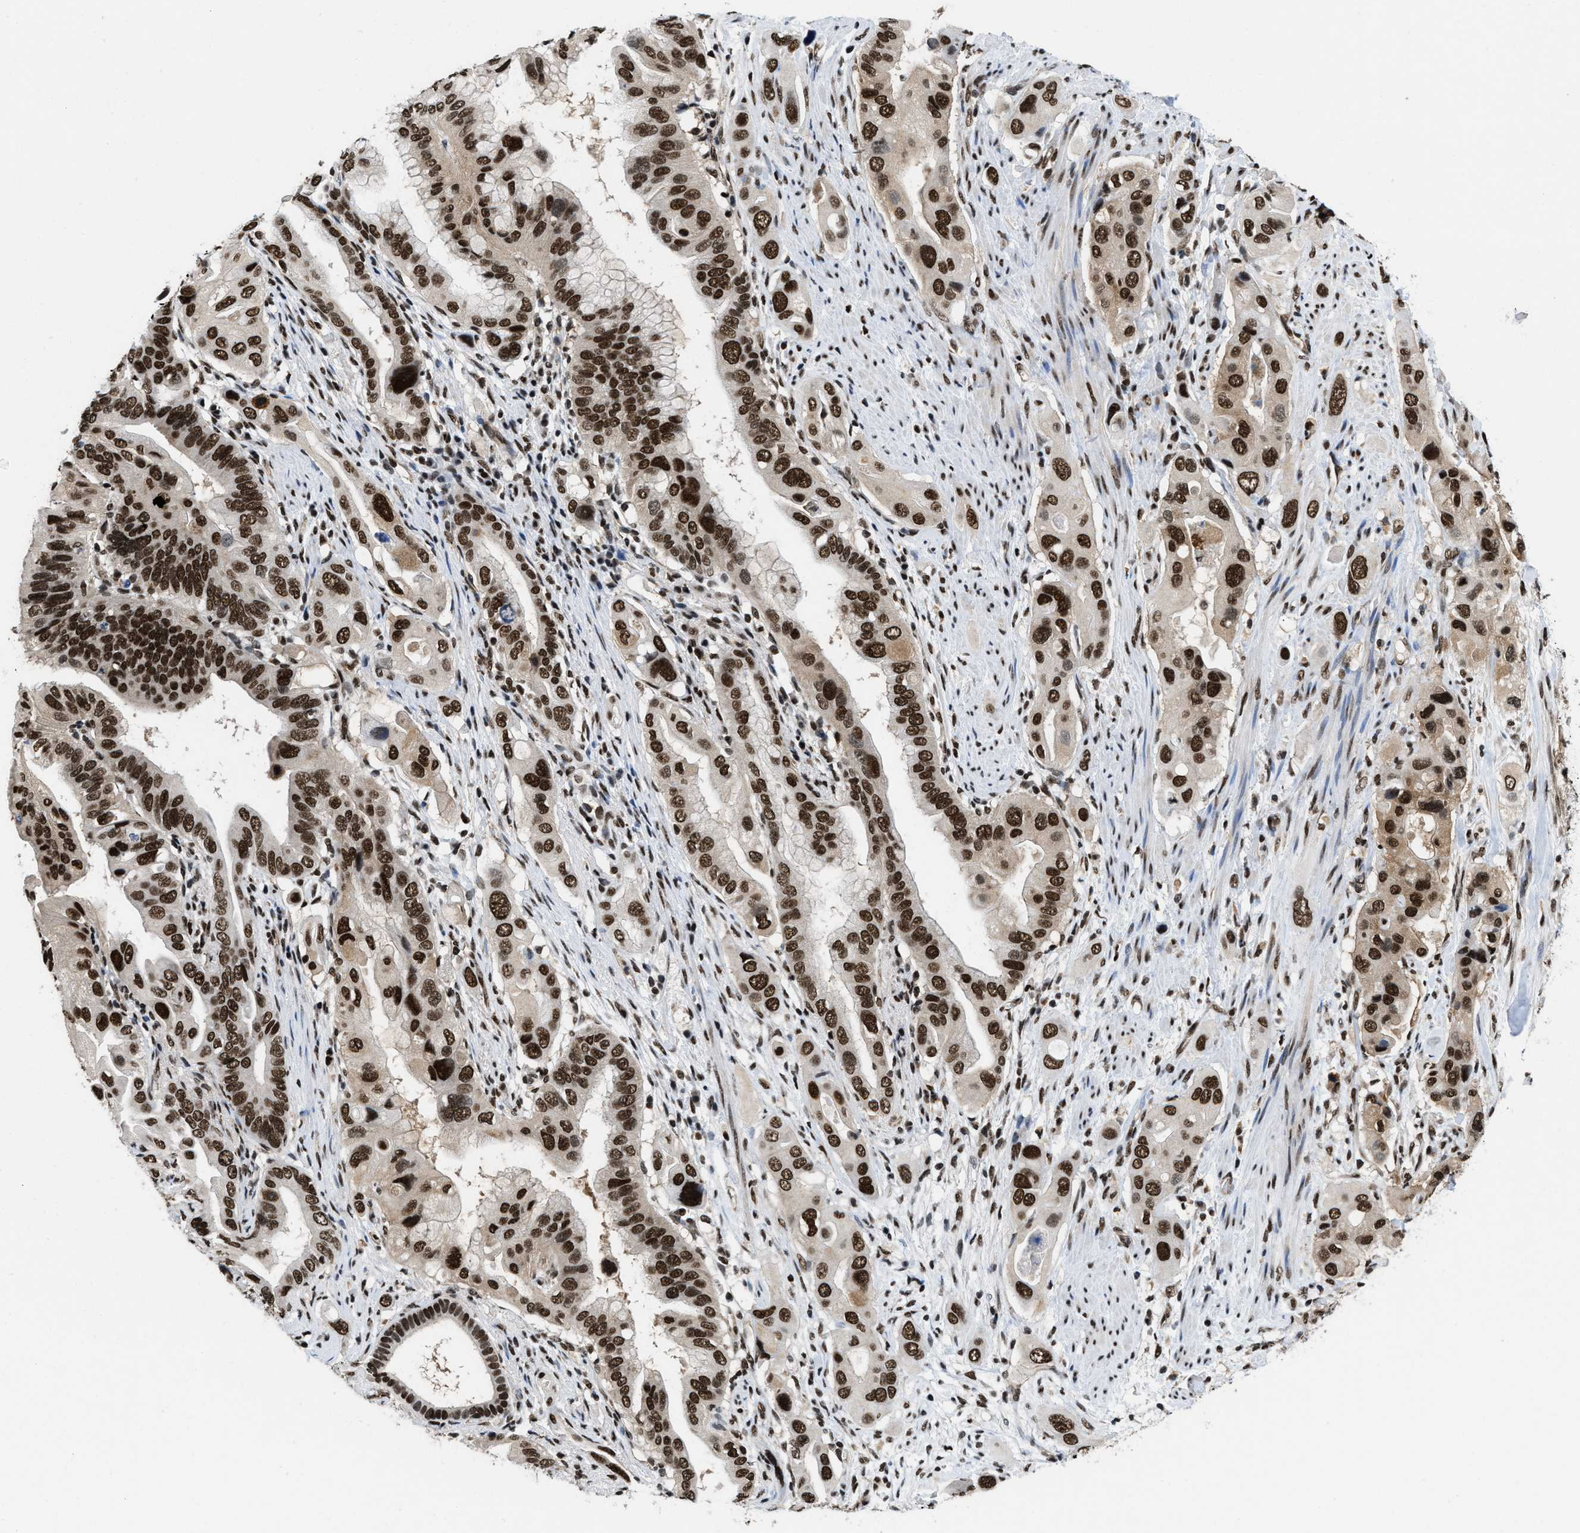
{"staining": {"intensity": "strong", "quantity": ">75%", "location": "nuclear"}, "tissue": "pancreatic cancer", "cell_type": "Tumor cells", "image_type": "cancer", "snomed": [{"axis": "morphology", "description": "Adenocarcinoma, NOS"}, {"axis": "topography", "description": "Pancreas"}], "caption": "Human pancreatic adenocarcinoma stained with a protein marker exhibits strong staining in tumor cells.", "gene": "SAFB", "patient": {"sex": "female", "age": 56}}